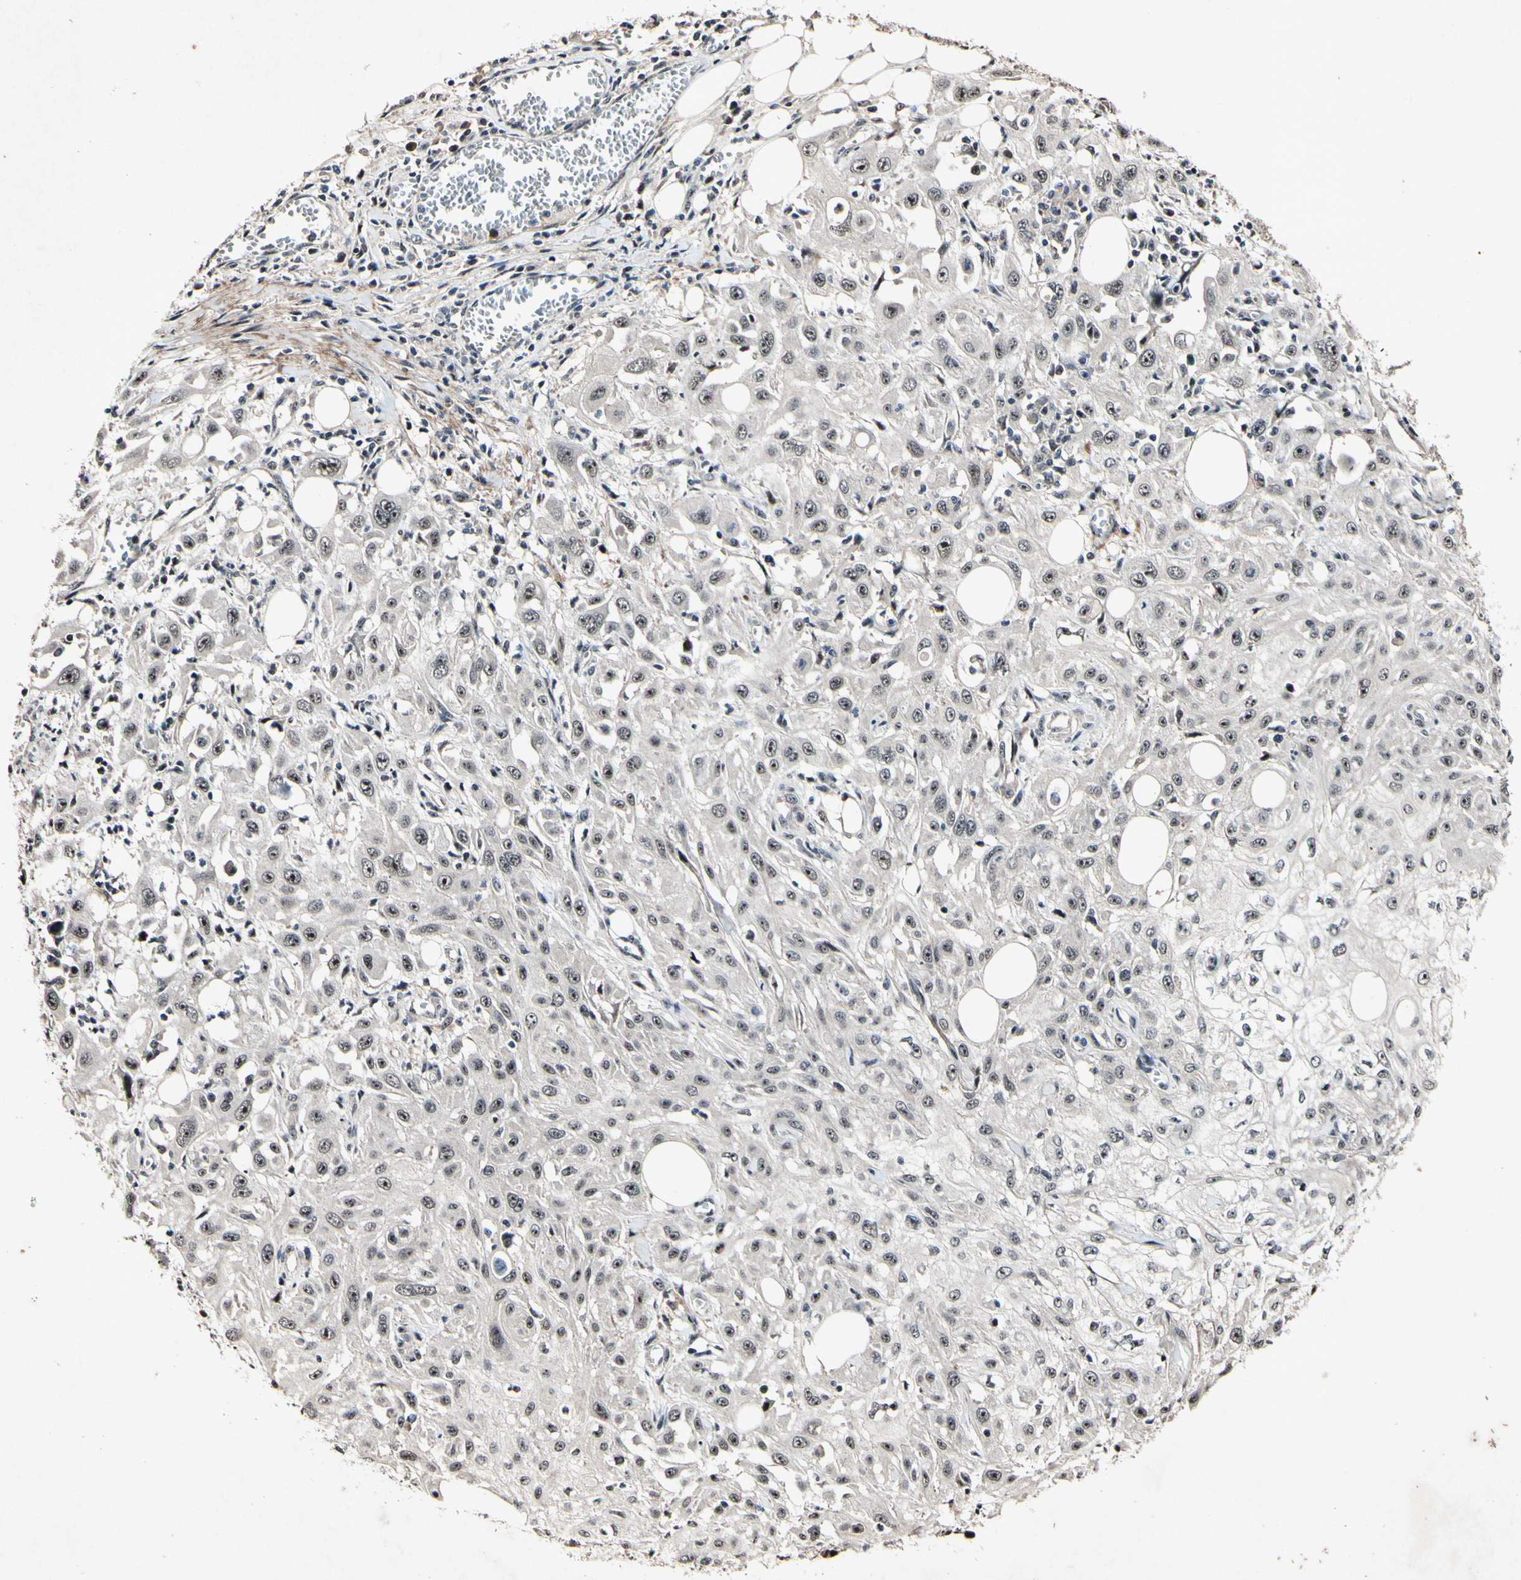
{"staining": {"intensity": "negative", "quantity": "none", "location": "none"}, "tissue": "skin cancer", "cell_type": "Tumor cells", "image_type": "cancer", "snomed": [{"axis": "morphology", "description": "Squamous cell carcinoma, NOS"}, {"axis": "topography", "description": "Skin"}], "caption": "Immunohistochemistry histopathology image of neoplastic tissue: squamous cell carcinoma (skin) stained with DAB (3,3'-diaminobenzidine) demonstrates no significant protein expression in tumor cells.", "gene": "POLR2F", "patient": {"sex": "male", "age": 75}}